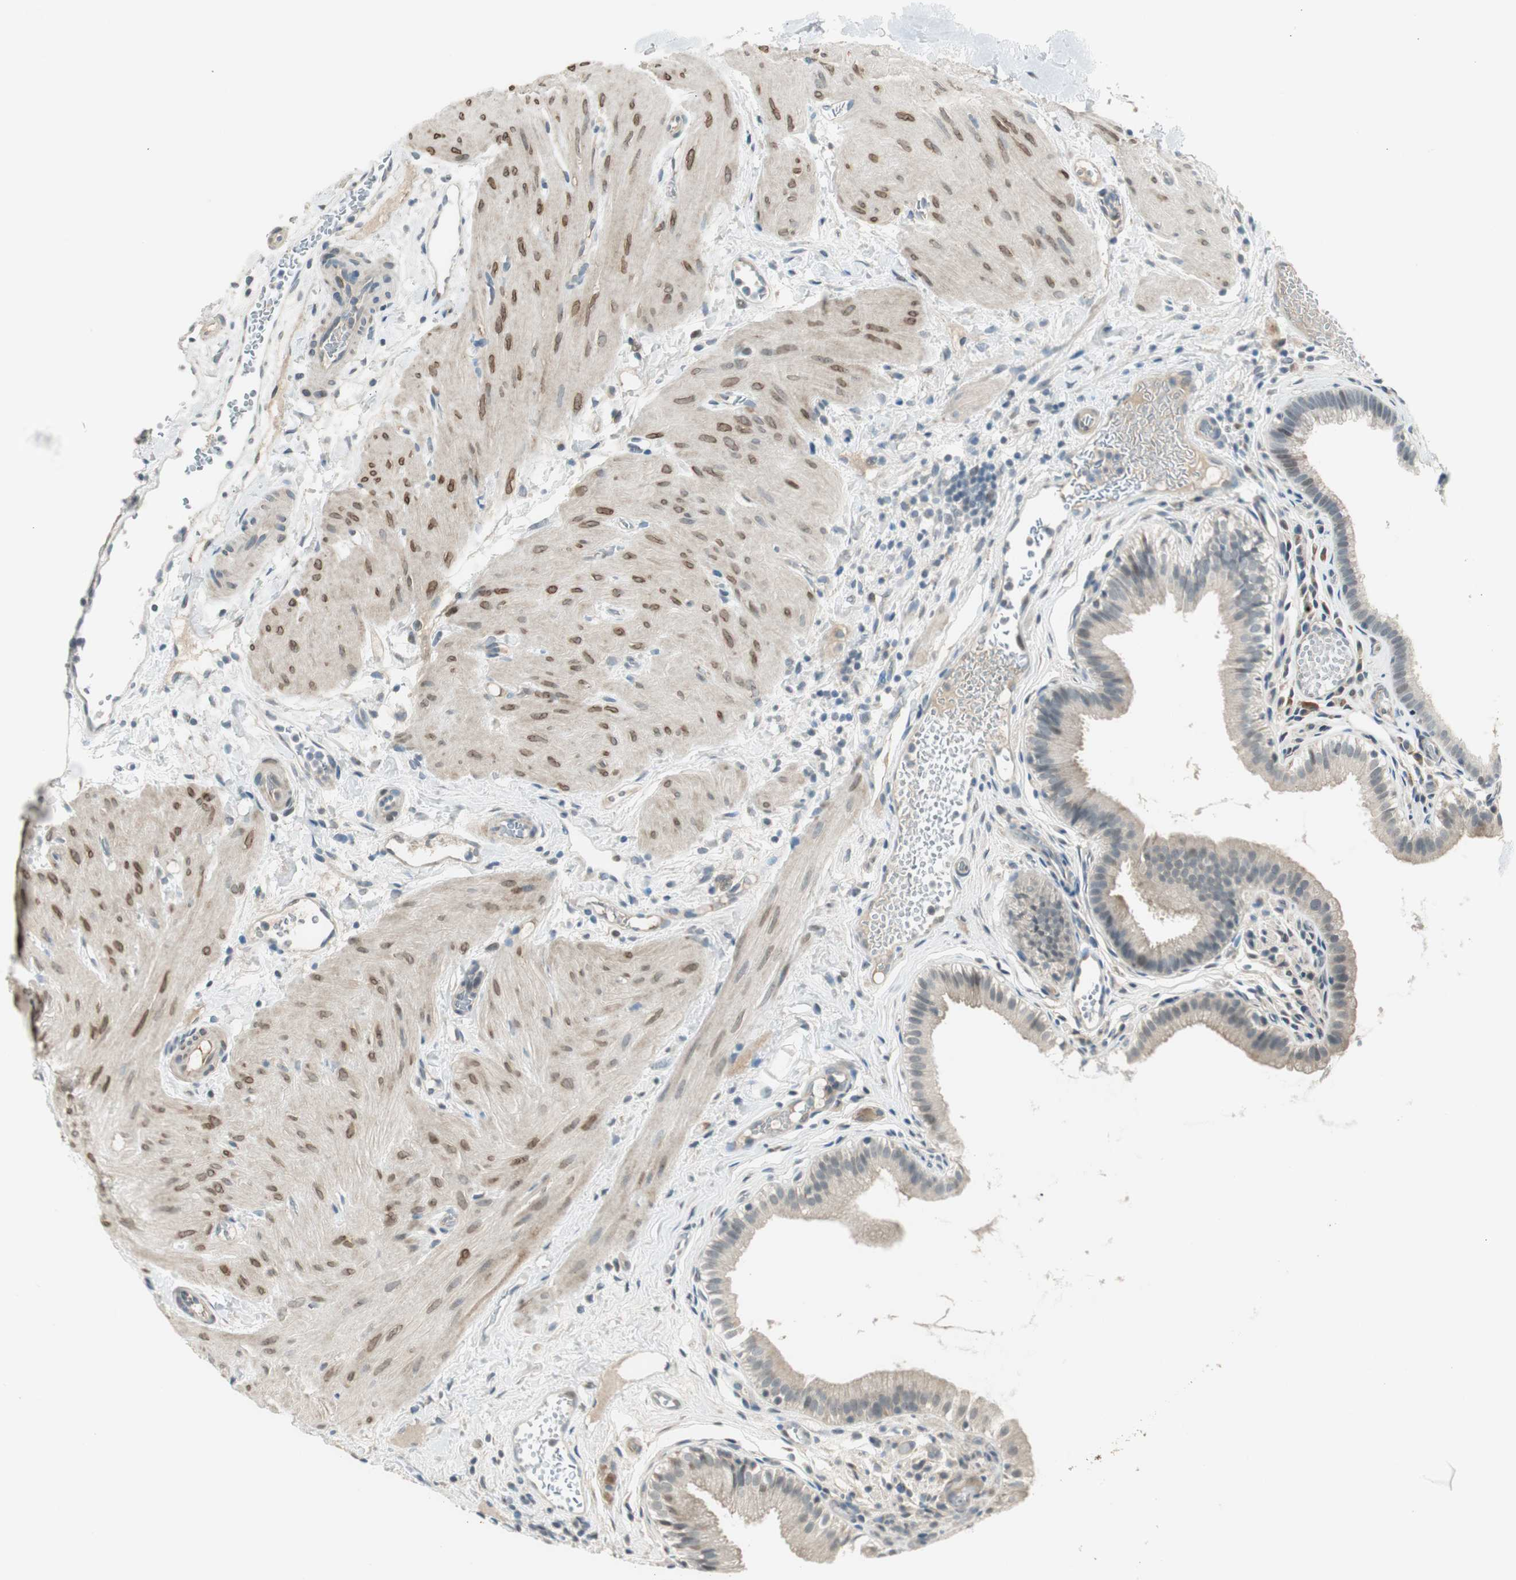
{"staining": {"intensity": "weak", "quantity": "25%-75%", "location": "cytoplasmic/membranous"}, "tissue": "gallbladder", "cell_type": "Glandular cells", "image_type": "normal", "snomed": [{"axis": "morphology", "description": "Normal tissue, NOS"}, {"axis": "topography", "description": "Gallbladder"}], "caption": "Immunohistochemistry (DAB) staining of normal gallbladder shows weak cytoplasmic/membranous protein staining in approximately 25%-75% of glandular cells. The staining was performed using DAB to visualize the protein expression in brown, while the nuclei were stained in blue with hematoxylin (Magnification: 20x).", "gene": "PCDHB15", "patient": {"sex": "female", "age": 26}}